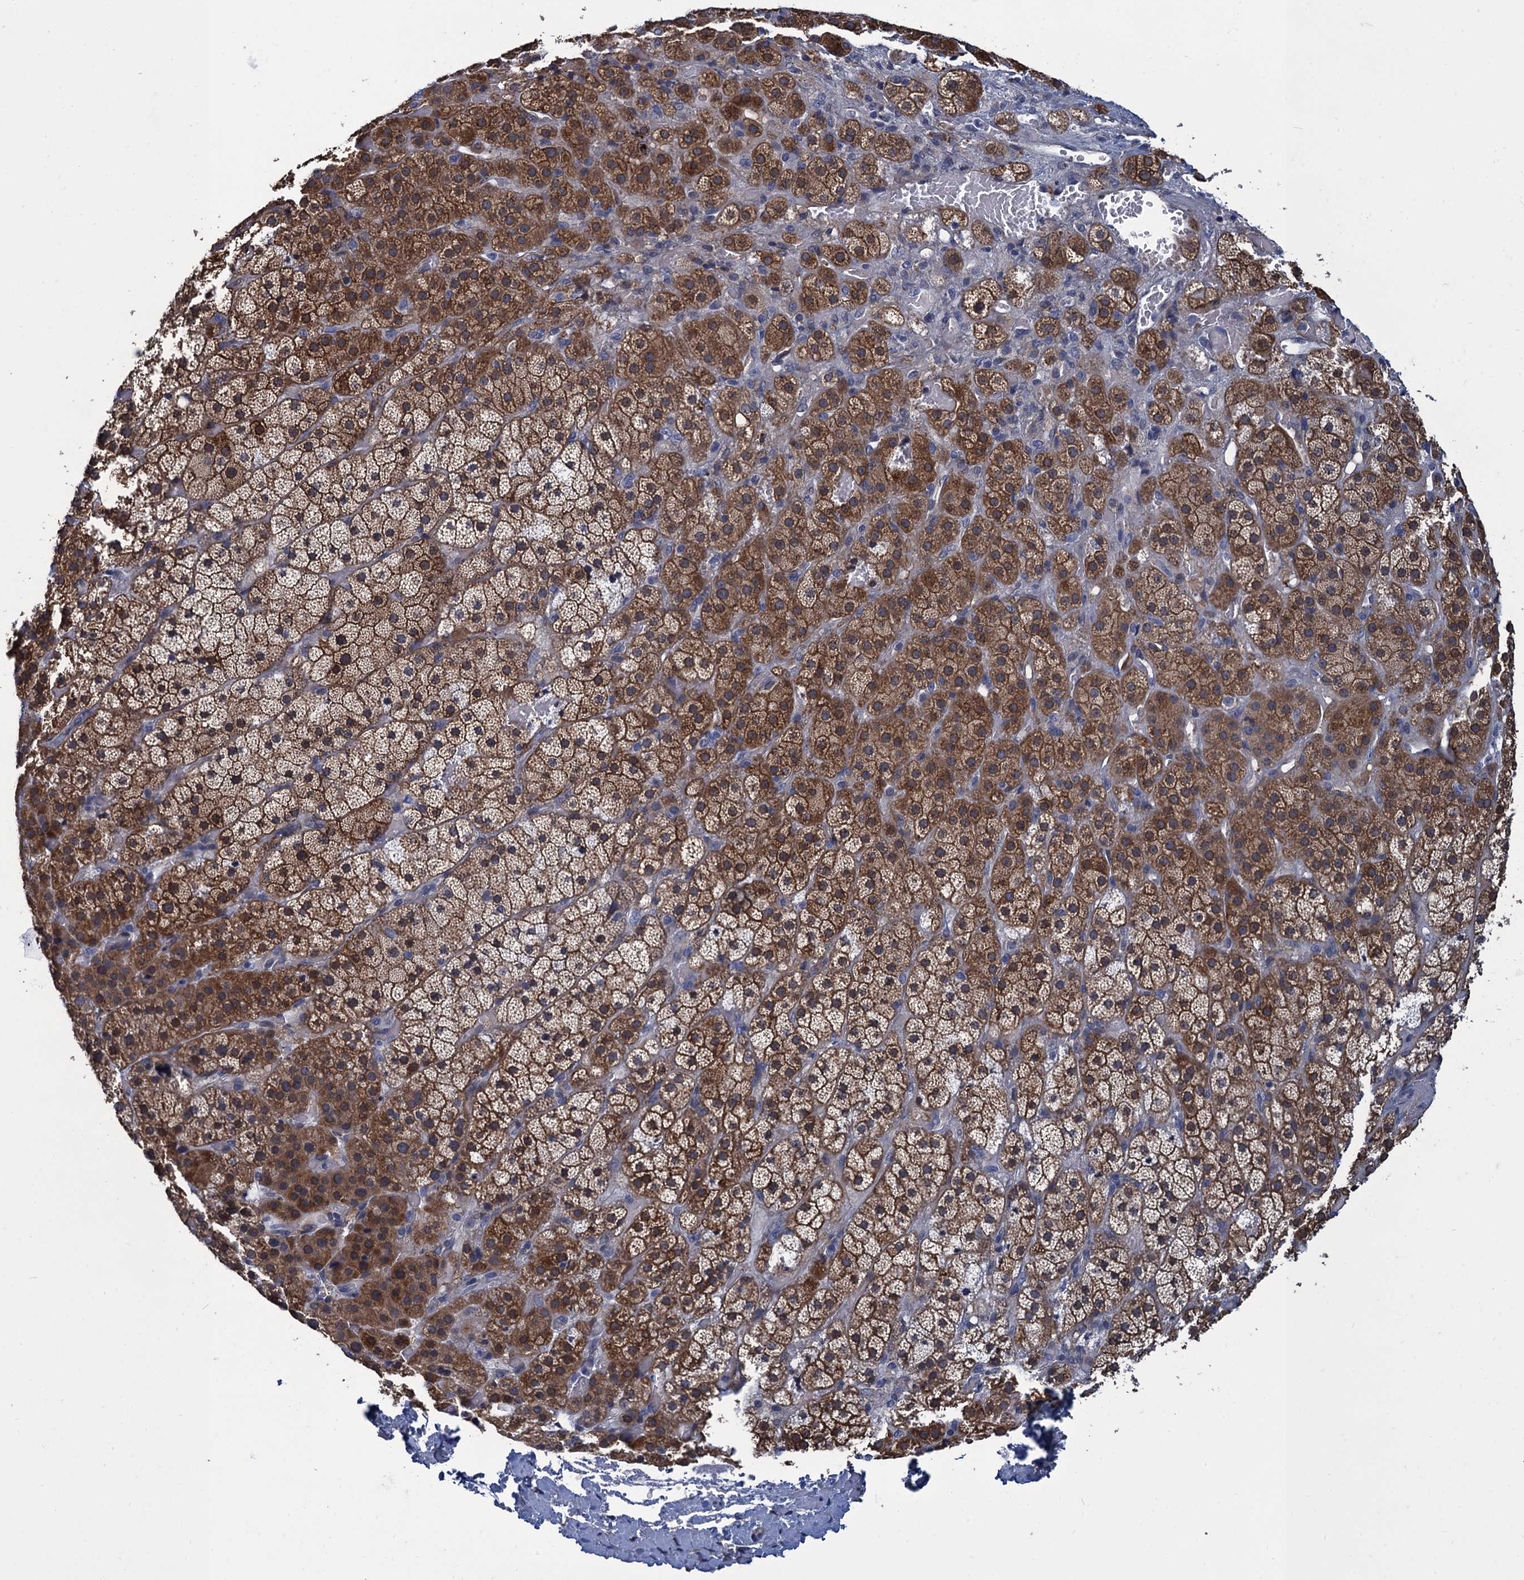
{"staining": {"intensity": "strong", "quantity": "25%-75%", "location": "cytoplasmic/membranous"}, "tissue": "adrenal gland", "cell_type": "Glandular cells", "image_type": "normal", "snomed": [{"axis": "morphology", "description": "Normal tissue, NOS"}, {"axis": "topography", "description": "Adrenal gland"}], "caption": "DAB immunohistochemical staining of benign human adrenal gland displays strong cytoplasmic/membranous protein positivity in about 25%-75% of glandular cells.", "gene": "DNHD1", "patient": {"sex": "male", "age": 57}}